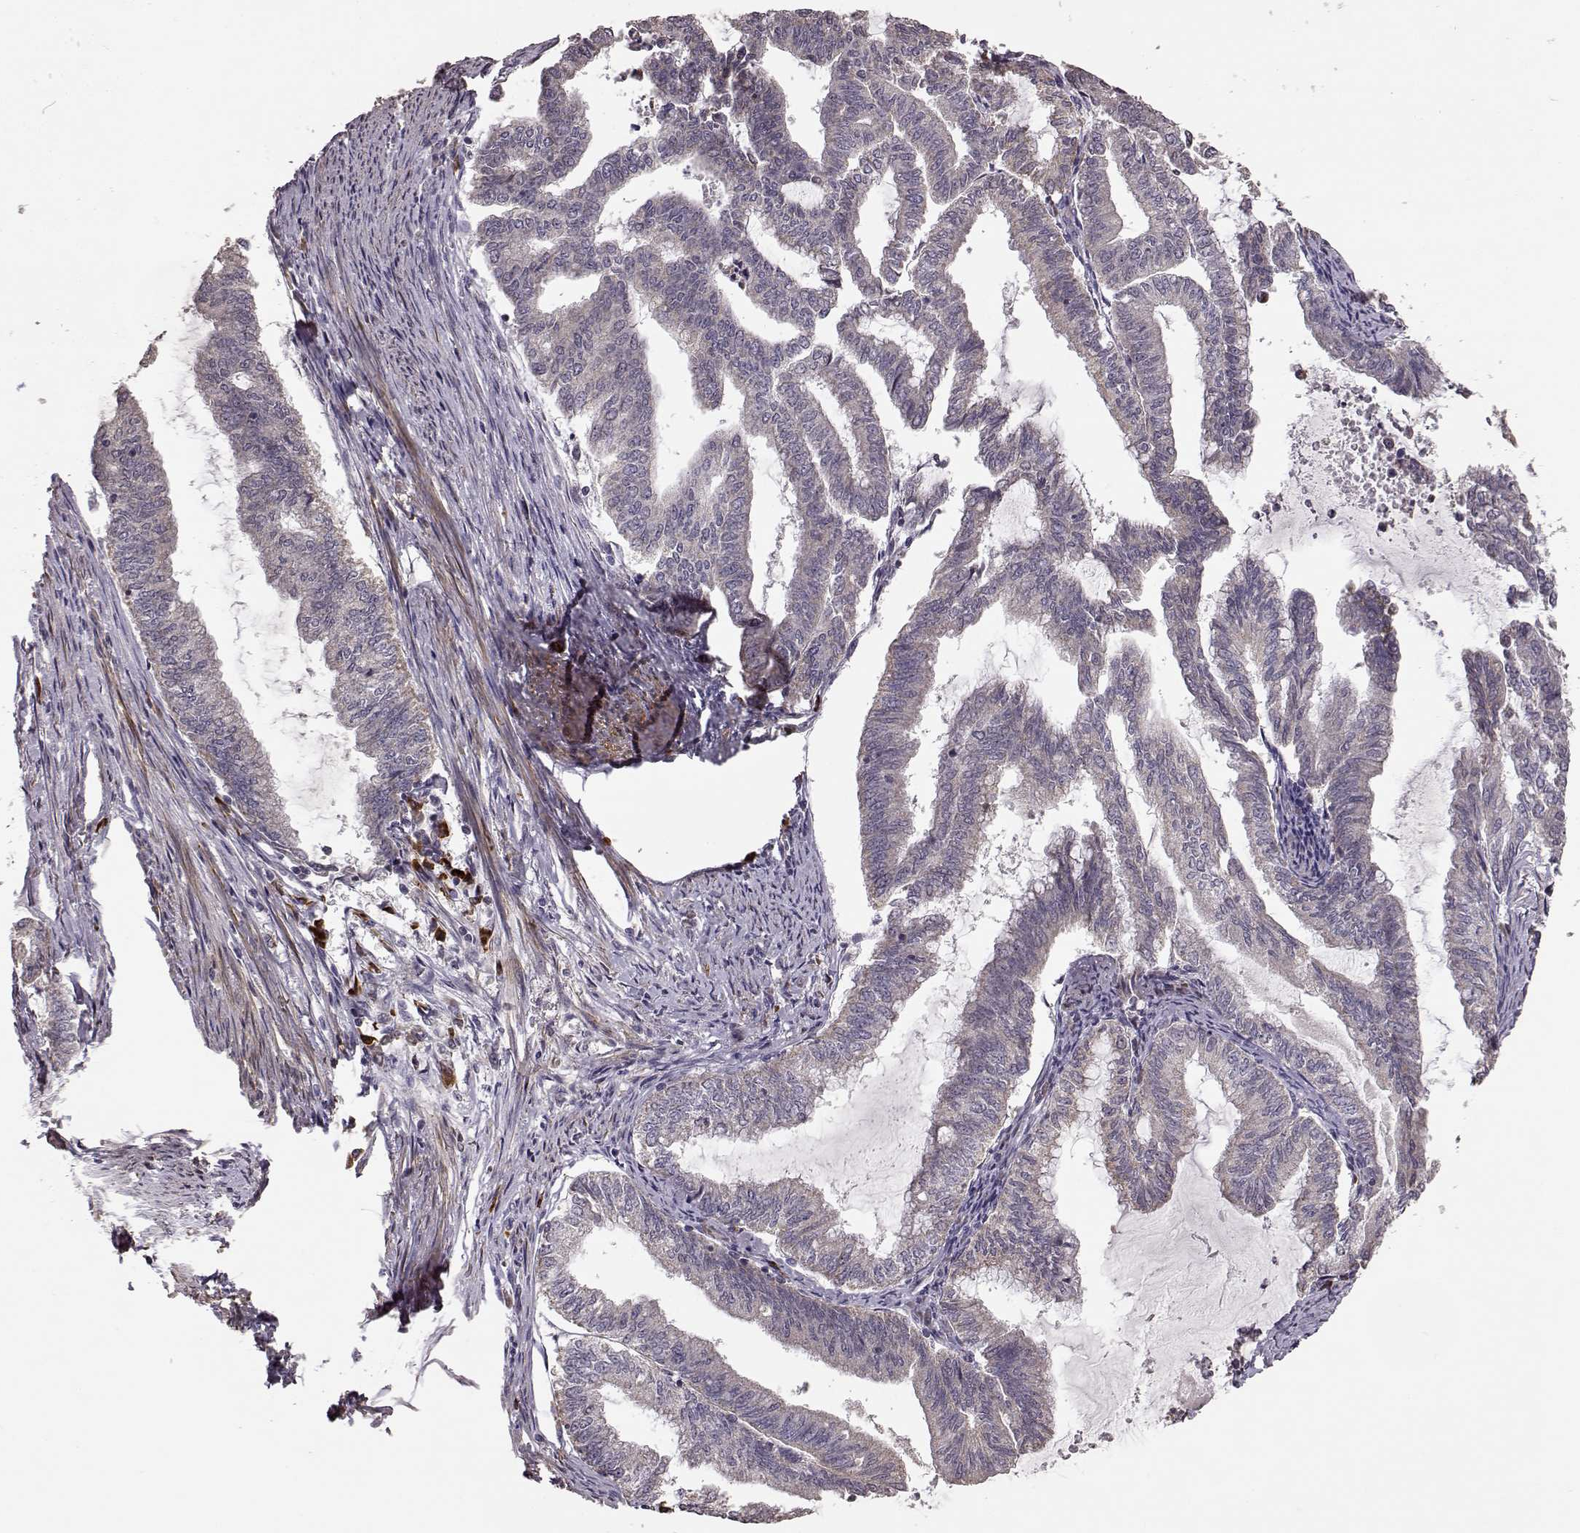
{"staining": {"intensity": "negative", "quantity": "none", "location": "none"}, "tissue": "endometrial cancer", "cell_type": "Tumor cells", "image_type": "cancer", "snomed": [{"axis": "morphology", "description": "Adenocarcinoma, NOS"}, {"axis": "topography", "description": "Endometrium"}], "caption": "Immunohistochemistry image of human adenocarcinoma (endometrial) stained for a protein (brown), which demonstrates no expression in tumor cells.", "gene": "BACH2", "patient": {"sex": "female", "age": 79}}